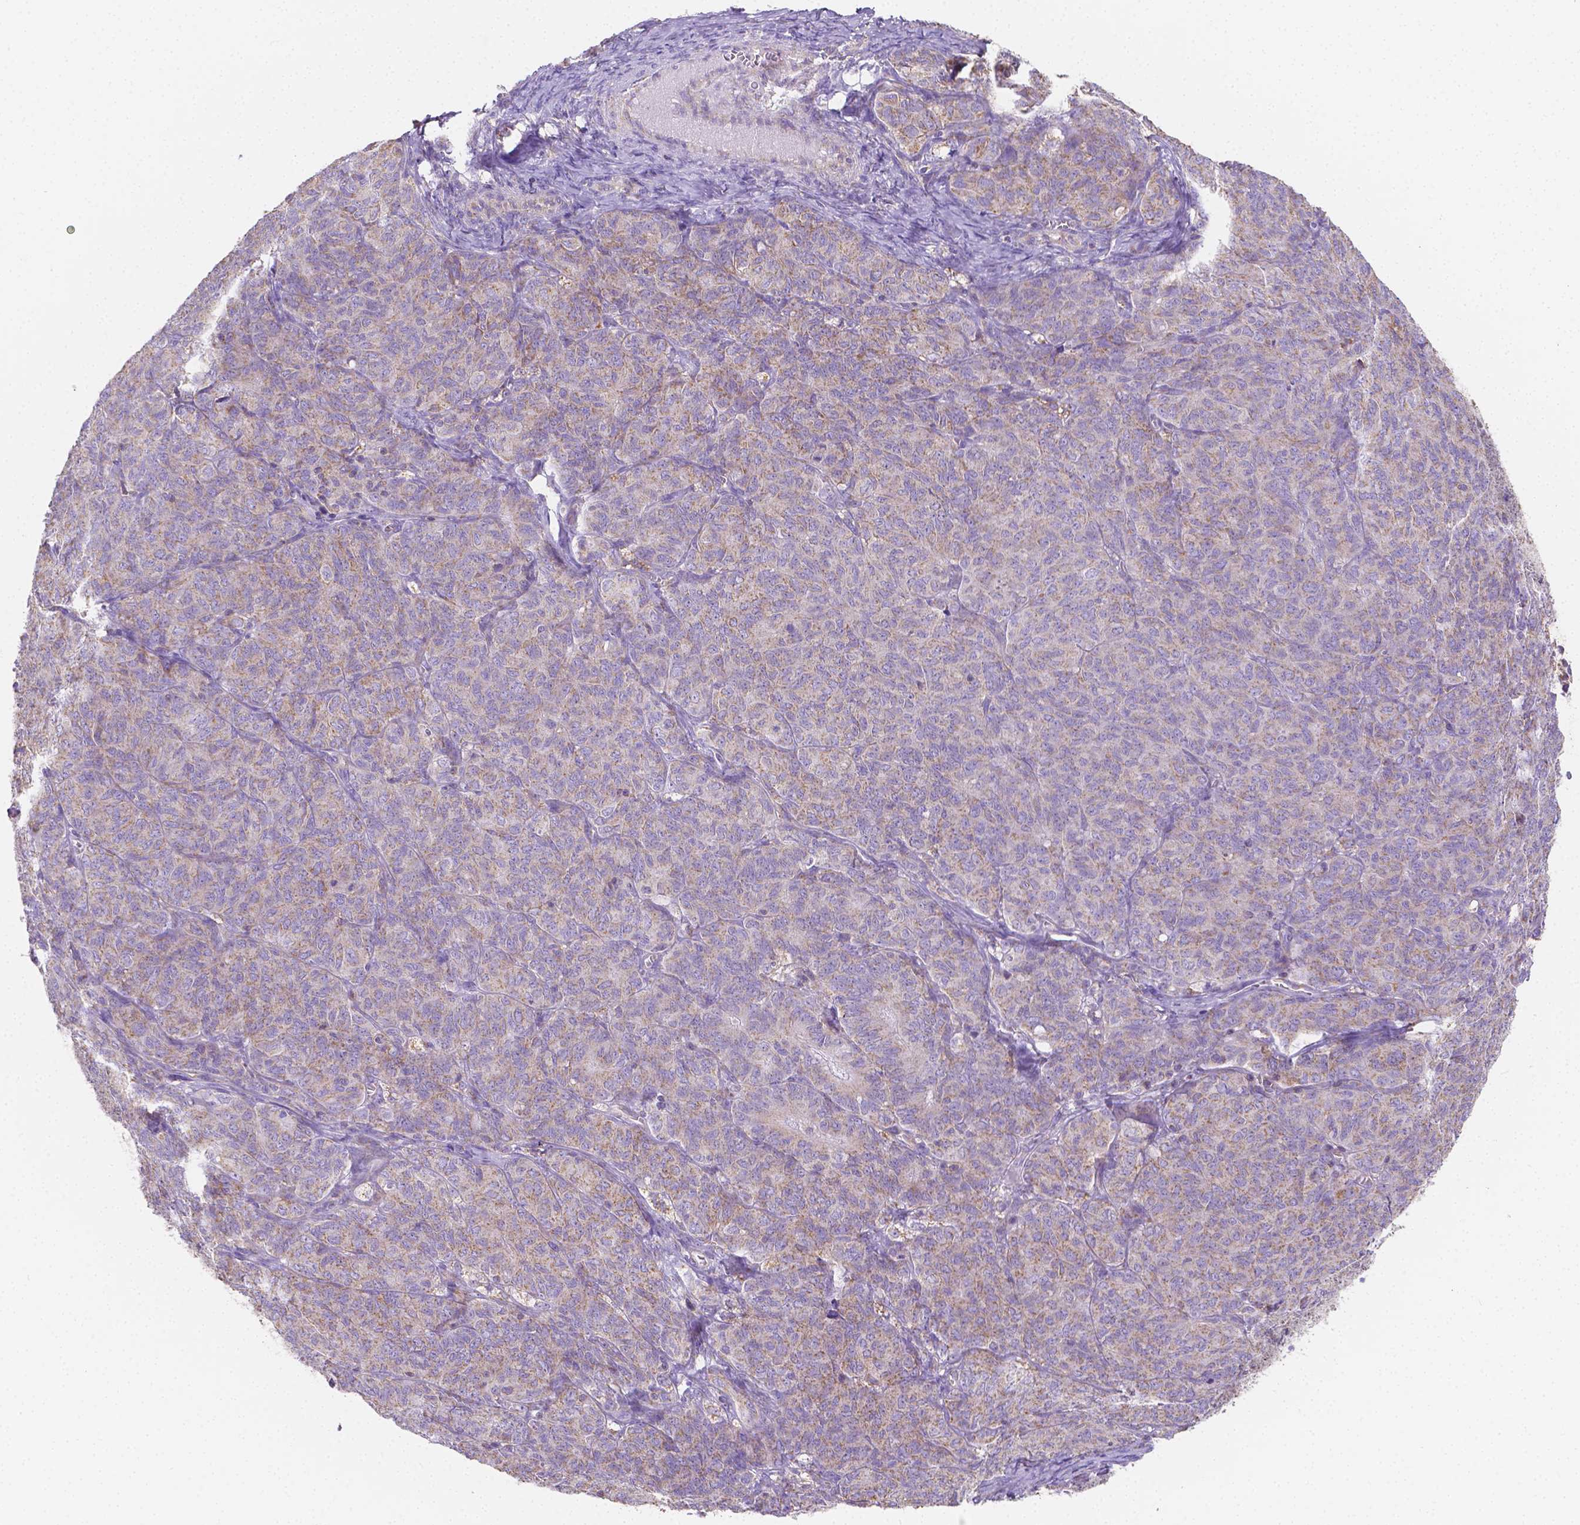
{"staining": {"intensity": "weak", "quantity": "25%-75%", "location": "cytoplasmic/membranous"}, "tissue": "ovarian cancer", "cell_type": "Tumor cells", "image_type": "cancer", "snomed": [{"axis": "morphology", "description": "Carcinoma, endometroid"}, {"axis": "topography", "description": "Ovary"}], "caption": "DAB immunohistochemical staining of endometroid carcinoma (ovarian) exhibits weak cytoplasmic/membranous protein positivity in about 25%-75% of tumor cells.", "gene": "SGTB", "patient": {"sex": "female", "age": 80}}